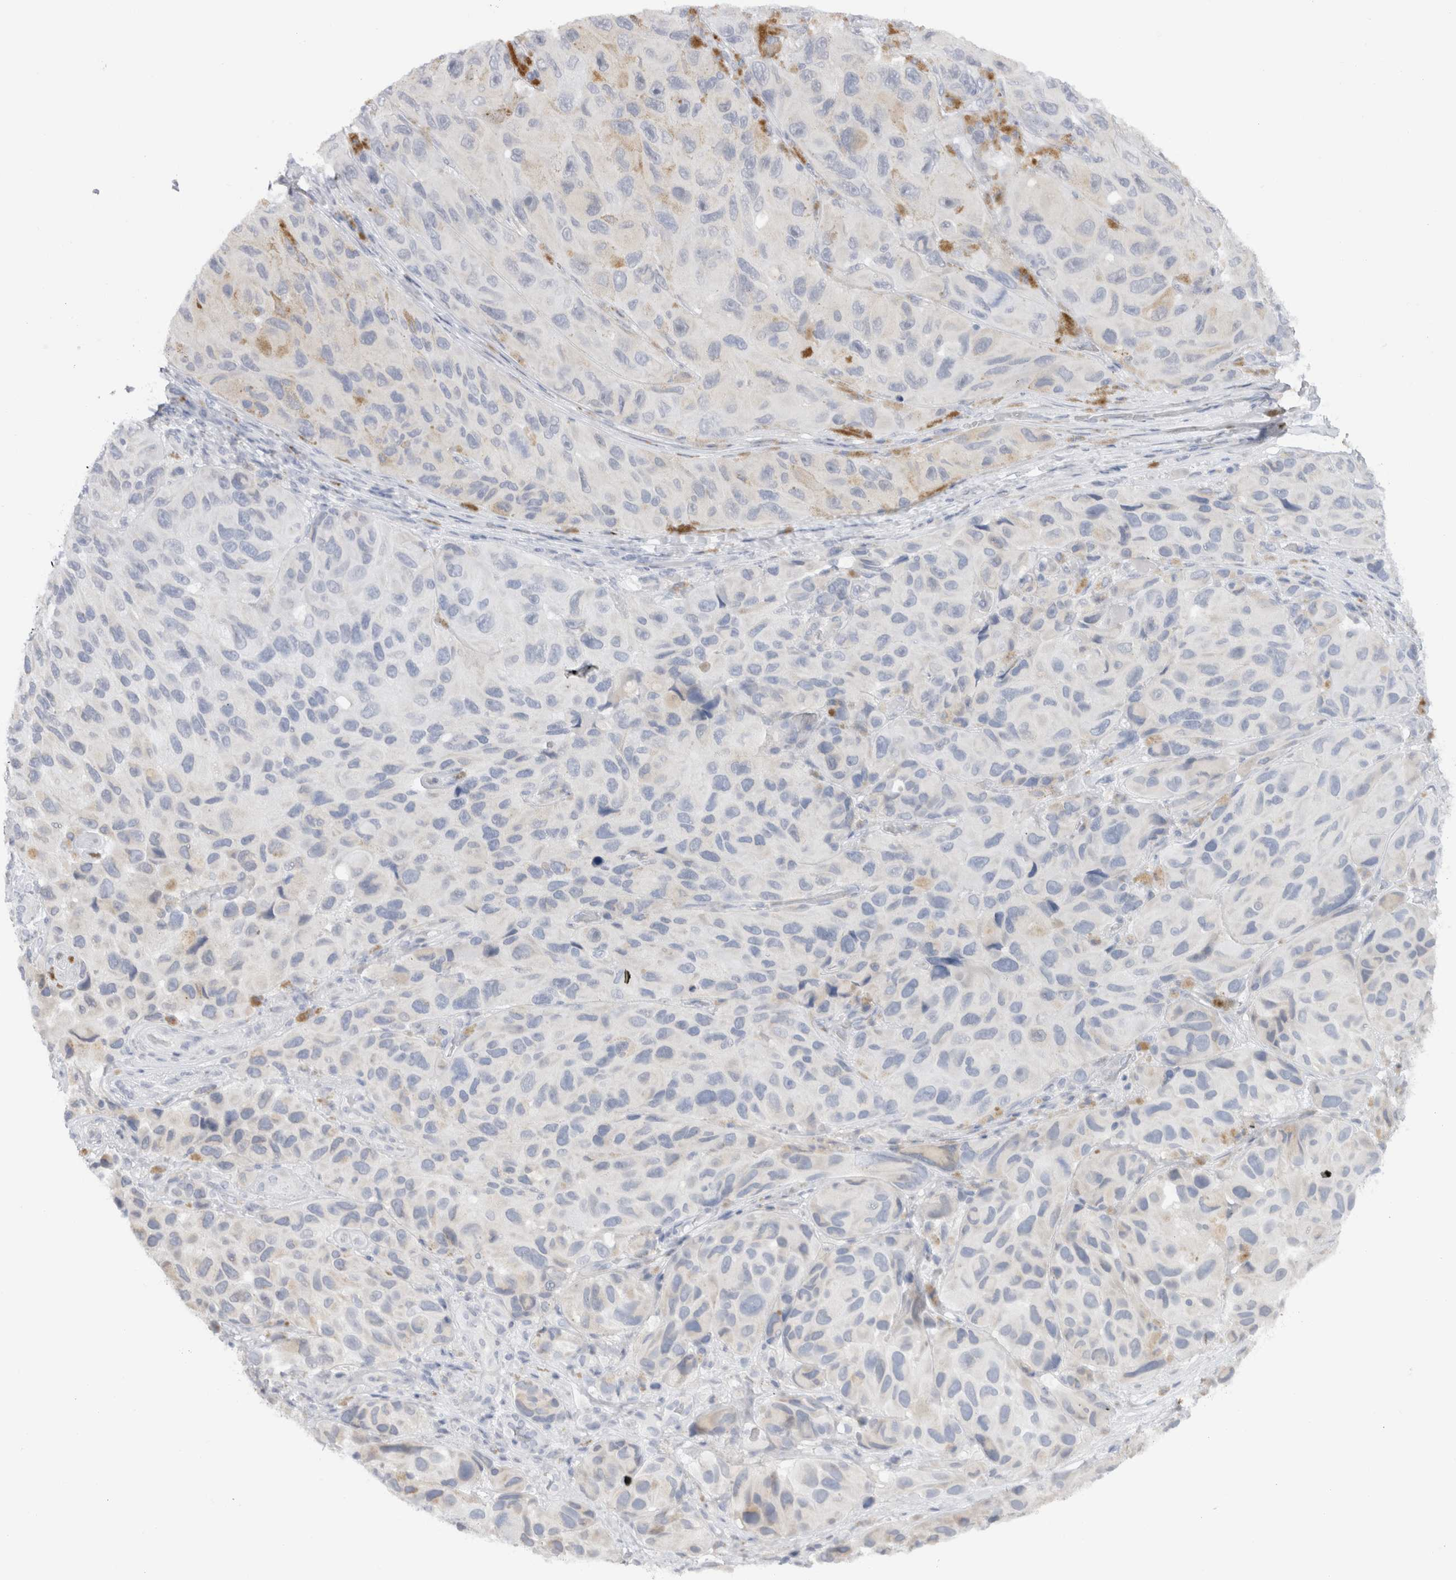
{"staining": {"intensity": "negative", "quantity": "none", "location": "none"}, "tissue": "melanoma", "cell_type": "Tumor cells", "image_type": "cancer", "snomed": [{"axis": "morphology", "description": "Malignant melanoma, NOS"}, {"axis": "topography", "description": "Skin"}], "caption": "IHC of human malignant melanoma displays no expression in tumor cells. The staining was performed using DAB to visualize the protein expression in brown, while the nuclei were stained in blue with hematoxylin (Magnification: 20x).", "gene": "C9orf50", "patient": {"sex": "female", "age": 73}}